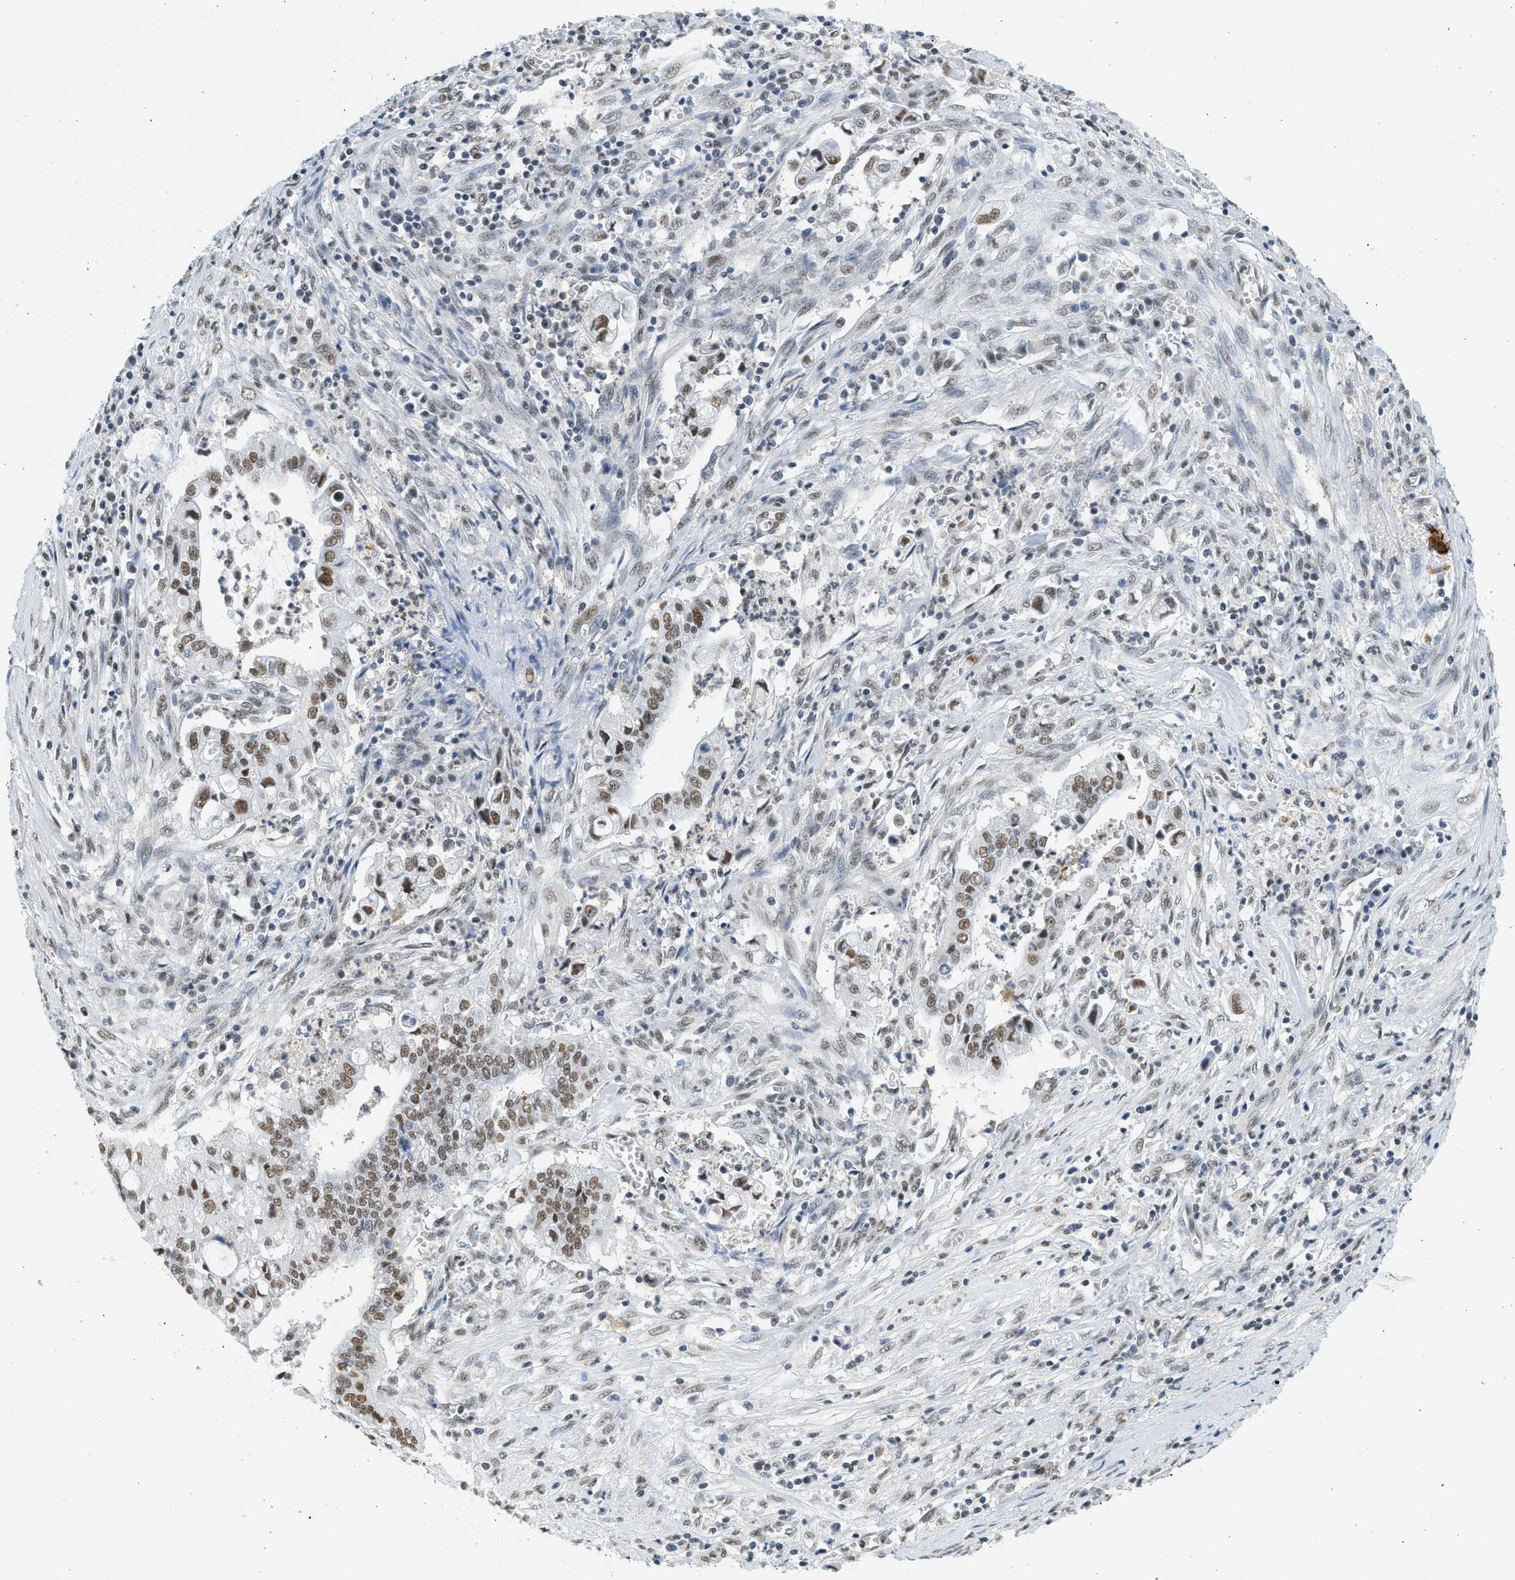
{"staining": {"intensity": "weak", "quantity": ">75%", "location": "nuclear"}, "tissue": "cervical cancer", "cell_type": "Tumor cells", "image_type": "cancer", "snomed": [{"axis": "morphology", "description": "Adenocarcinoma, NOS"}, {"axis": "topography", "description": "Cervix"}], "caption": "Immunohistochemistry photomicrograph of neoplastic tissue: human adenocarcinoma (cervical) stained using immunohistochemistry (IHC) exhibits low levels of weak protein expression localized specifically in the nuclear of tumor cells, appearing as a nuclear brown color.", "gene": "HIPK1", "patient": {"sex": "female", "age": 44}}